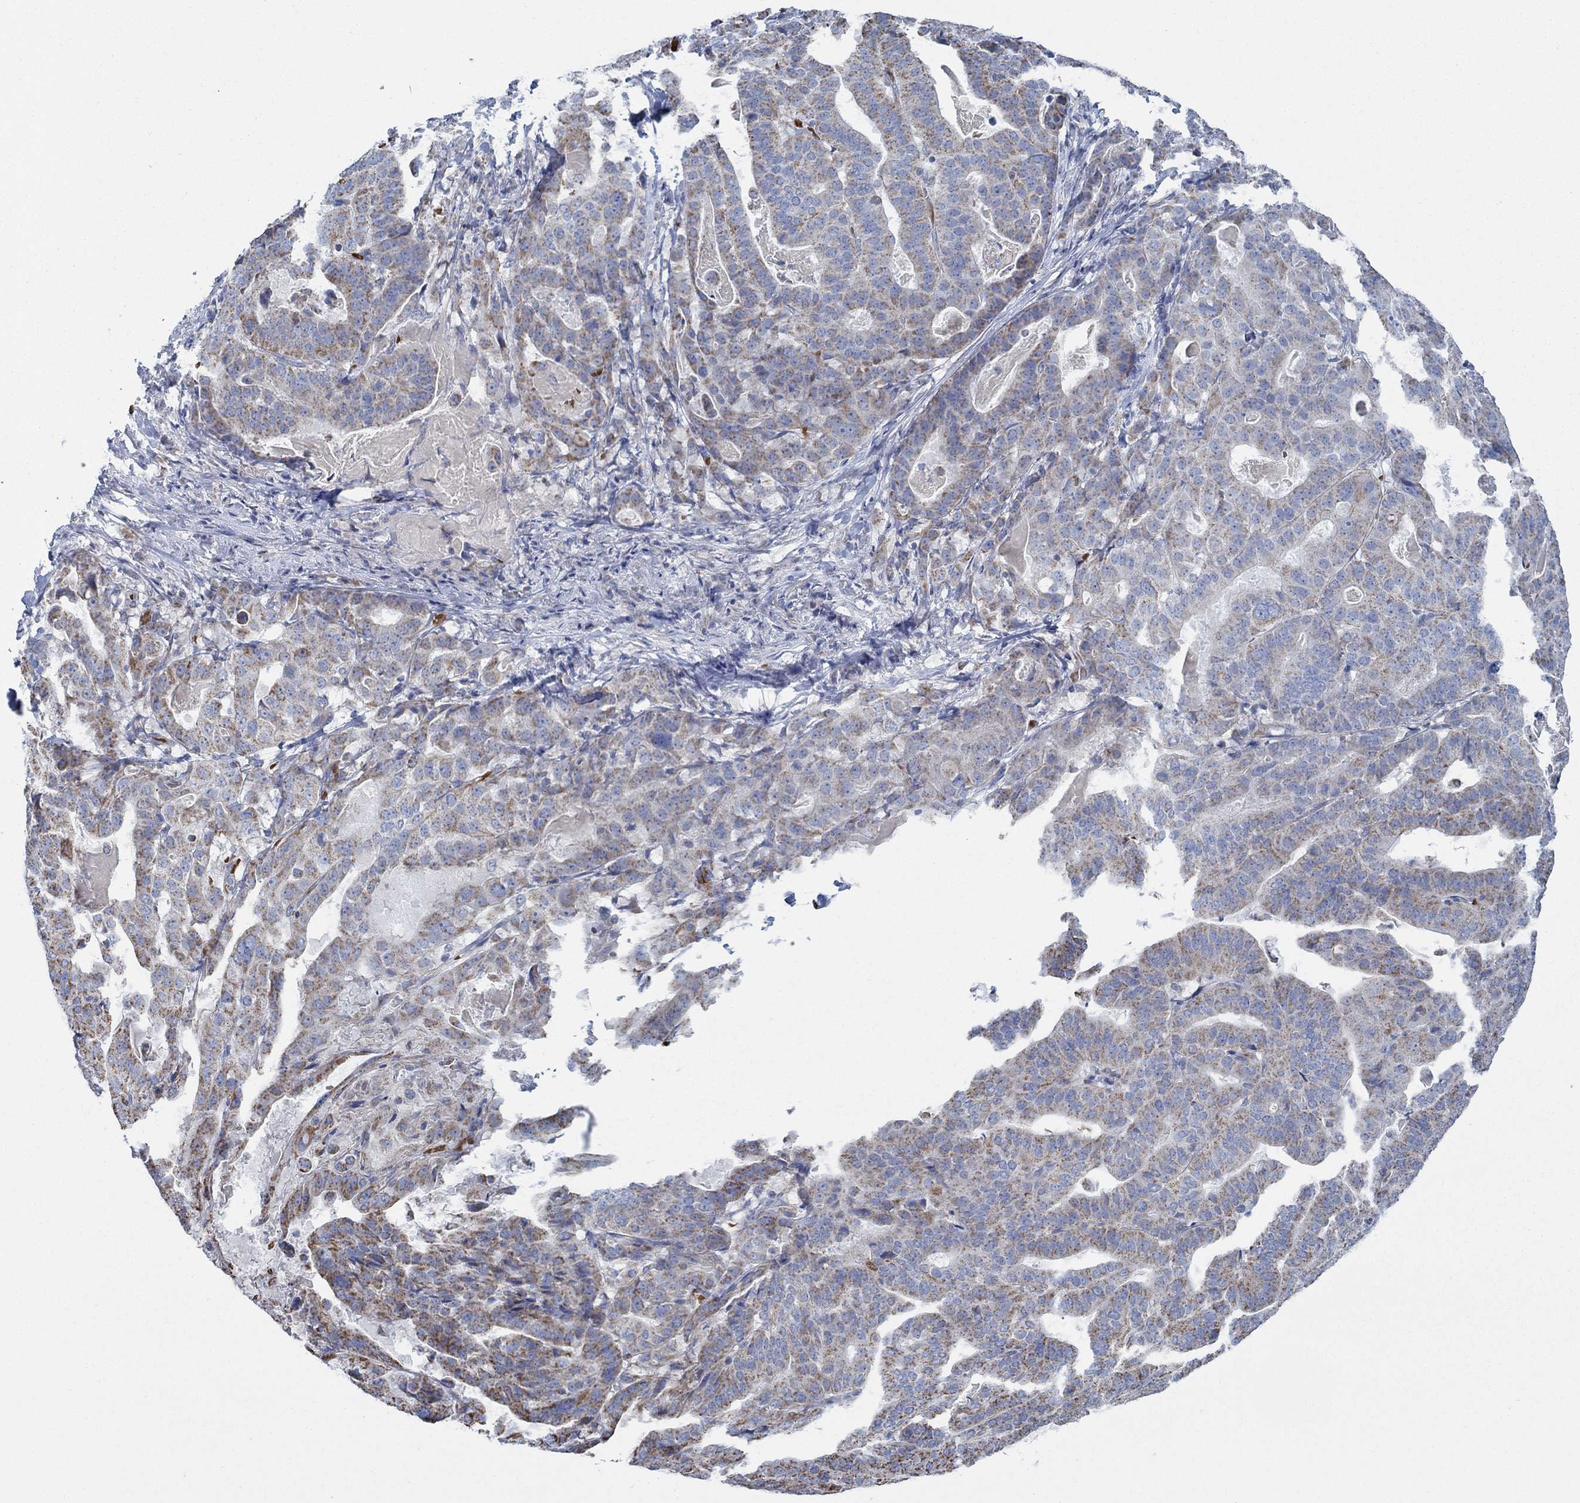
{"staining": {"intensity": "moderate", "quantity": "25%-75%", "location": "cytoplasmic/membranous"}, "tissue": "stomach cancer", "cell_type": "Tumor cells", "image_type": "cancer", "snomed": [{"axis": "morphology", "description": "Adenocarcinoma, NOS"}, {"axis": "topography", "description": "Stomach"}], "caption": "This is an image of immunohistochemistry (IHC) staining of stomach adenocarcinoma, which shows moderate positivity in the cytoplasmic/membranous of tumor cells.", "gene": "GLOD5", "patient": {"sex": "male", "age": 48}}